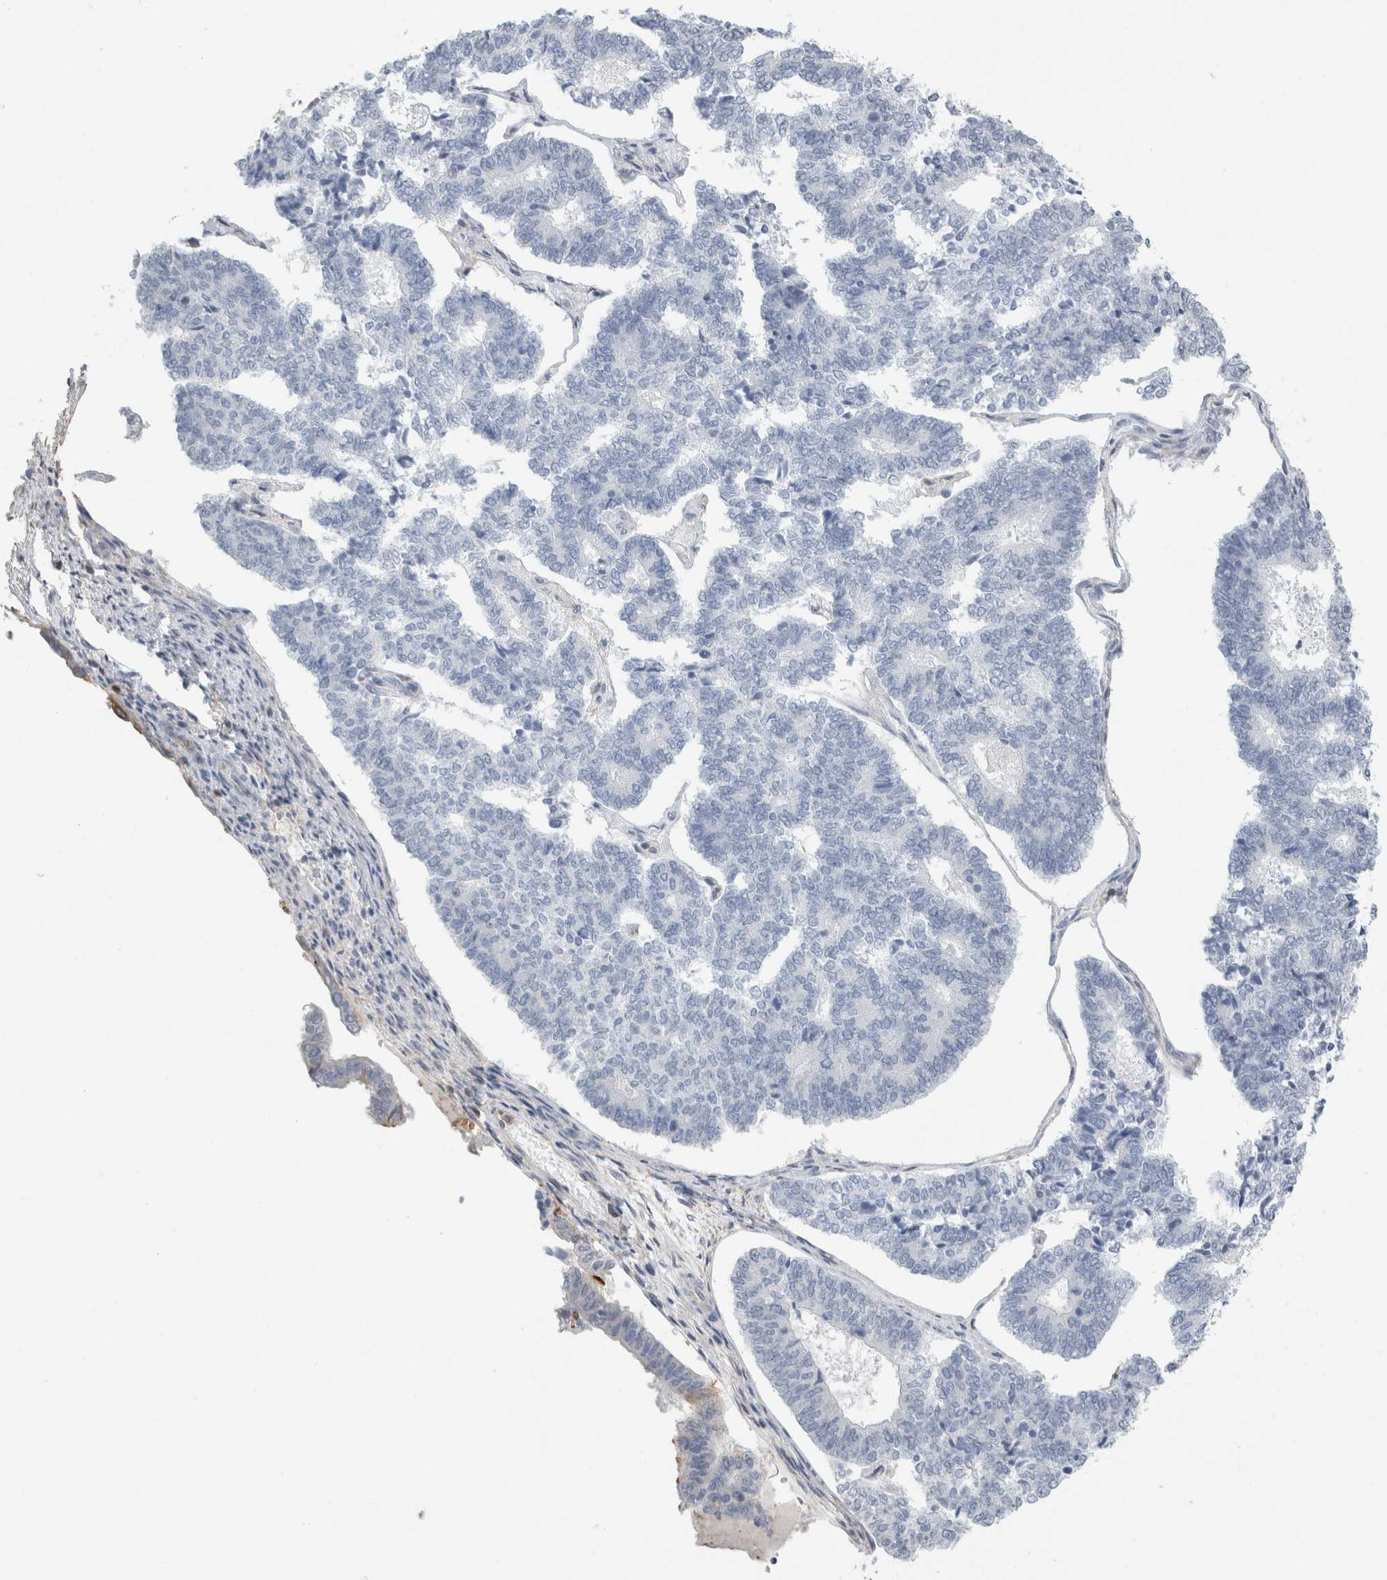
{"staining": {"intensity": "negative", "quantity": "none", "location": "none"}, "tissue": "endometrial cancer", "cell_type": "Tumor cells", "image_type": "cancer", "snomed": [{"axis": "morphology", "description": "Adenocarcinoma, NOS"}, {"axis": "topography", "description": "Endometrium"}], "caption": "This is an IHC photomicrograph of endometrial adenocarcinoma. There is no staining in tumor cells.", "gene": "P2RY2", "patient": {"sex": "female", "age": 70}}